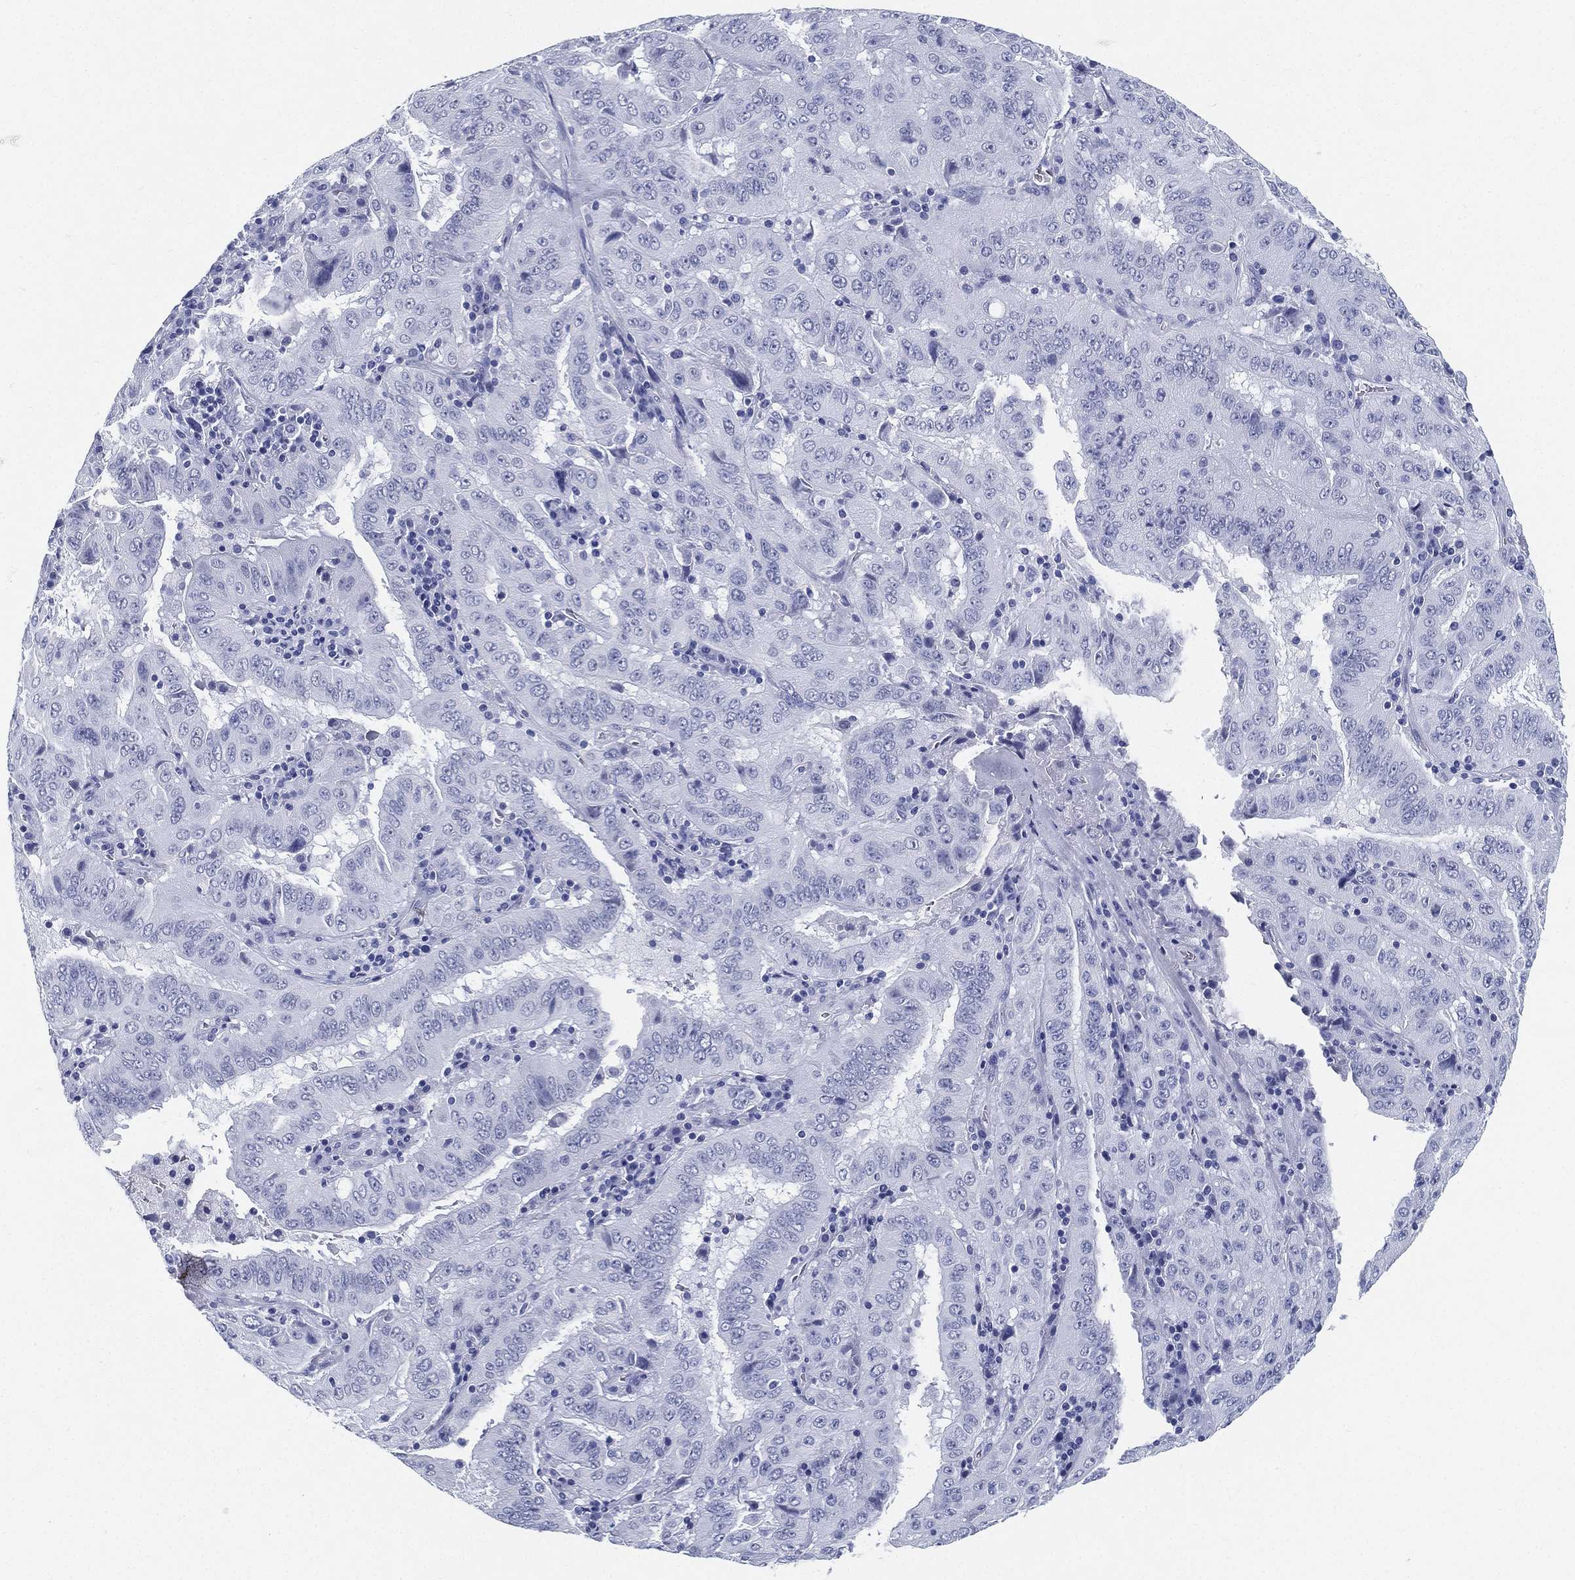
{"staining": {"intensity": "negative", "quantity": "none", "location": "none"}, "tissue": "pancreatic cancer", "cell_type": "Tumor cells", "image_type": "cancer", "snomed": [{"axis": "morphology", "description": "Adenocarcinoma, NOS"}, {"axis": "topography", "description": "Pancreas"}], "caption": "Tumor cells show no significant staining in pancreatic adenocarcinoma. (DAB (3,3'-diaminobenzidine) IHC, high magnification).", "gene": "ATP1B2", "patient": {"sex": "male", "age": 63}}